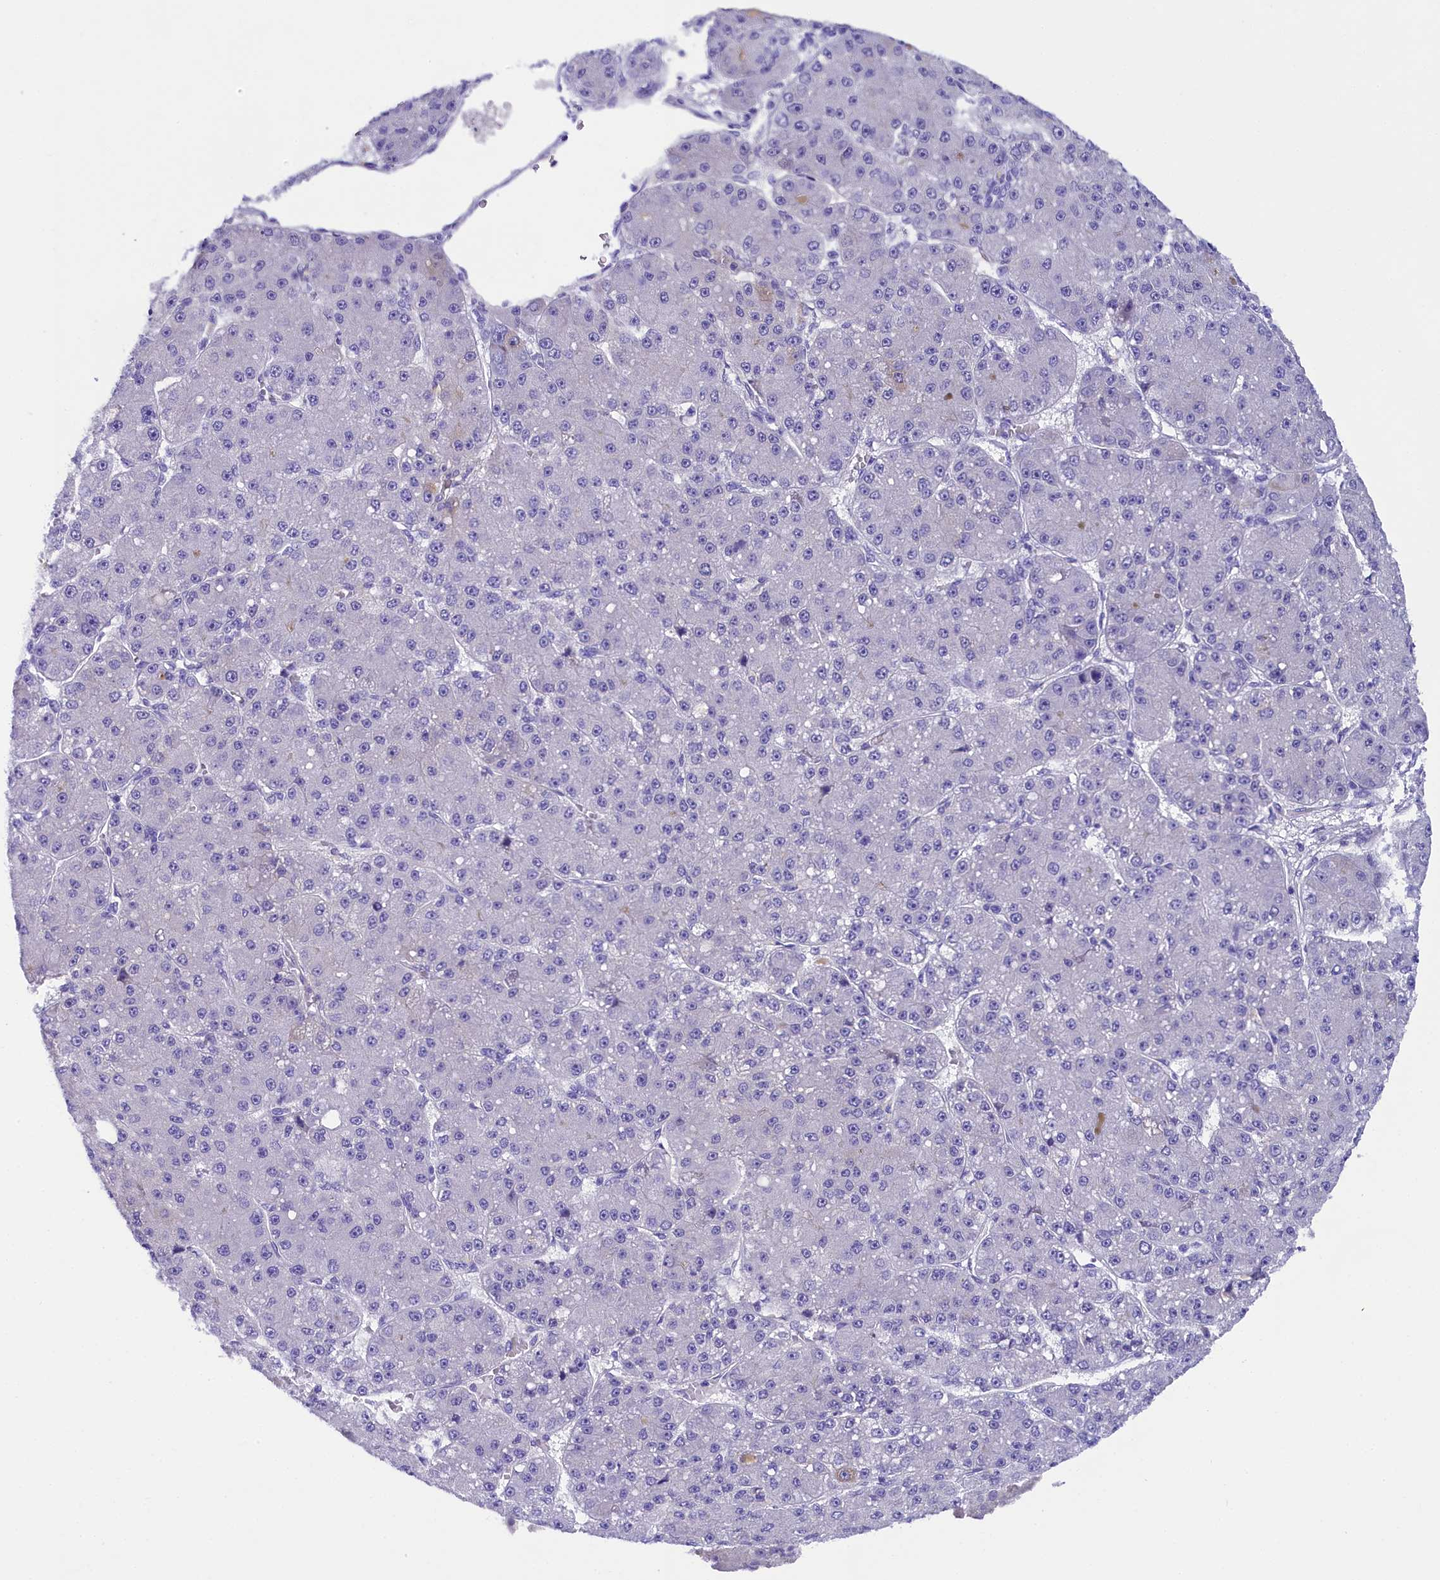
{"staining": {"intensity": "negative", "quantity": "none", "location": "none"}, "tissue": "liver cancer", "cell_type": "Tumor cells", "image_type": "cancer", "snomed": [{"axis": "morphology", "description": "Carcinoma, Hepatocellular, NOS"}, {"axis": "topography", "description": "Liver"}], "caption": "The photomicrograph shows no significant expression in tumor cells of hepatocellular carcinoma (liver). (DAB (3,3'-diaminobenzidine) immunohistochemistry (IHC) visualized using brightfield microscopy, high magnification).", "gene": "SOD3", "patient": {"sex": "male", "age": 67}}